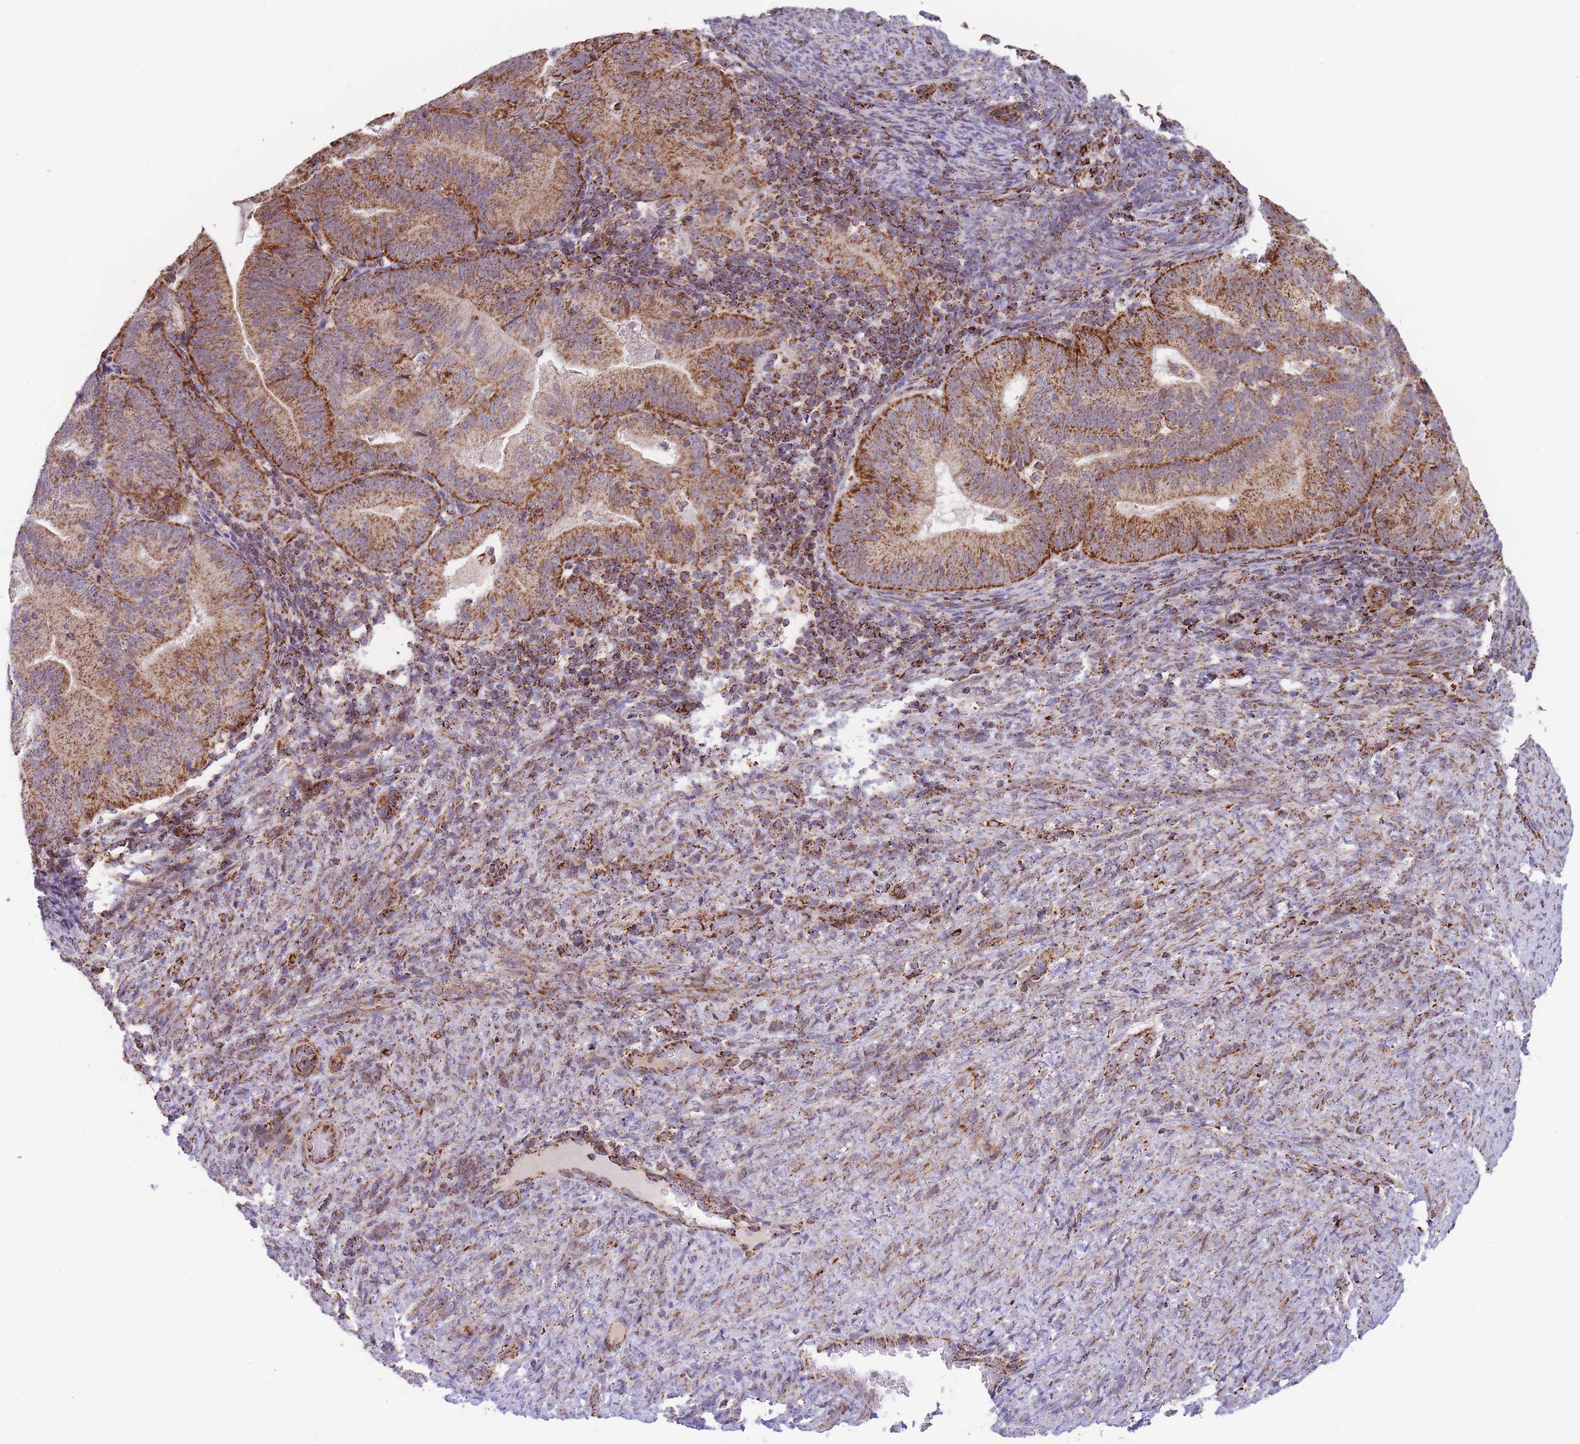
{"staining": {"intensity": "strong", "quantity": ">75%", "location": "cytoplasmic/membranous"}, "tissue": "endometrial cancer", "cell_type": "Tumor cells", "image_type": "cancer", "snomed": [{"axis": "morphology", "description": "Adenocarcinoma, NOS"}, {"axis": "topography", "description": "Endometrium"}], "caption": "A high-resolution photomicrograph shows immunohistochemistry (IHC) staining of endometrial cancer, which demonstrates strong cytoplasmic/membranous positivity in about >75% of tumor cells.", "gene": "DDX49", "patient": {"sex": "female", "age": 70}}